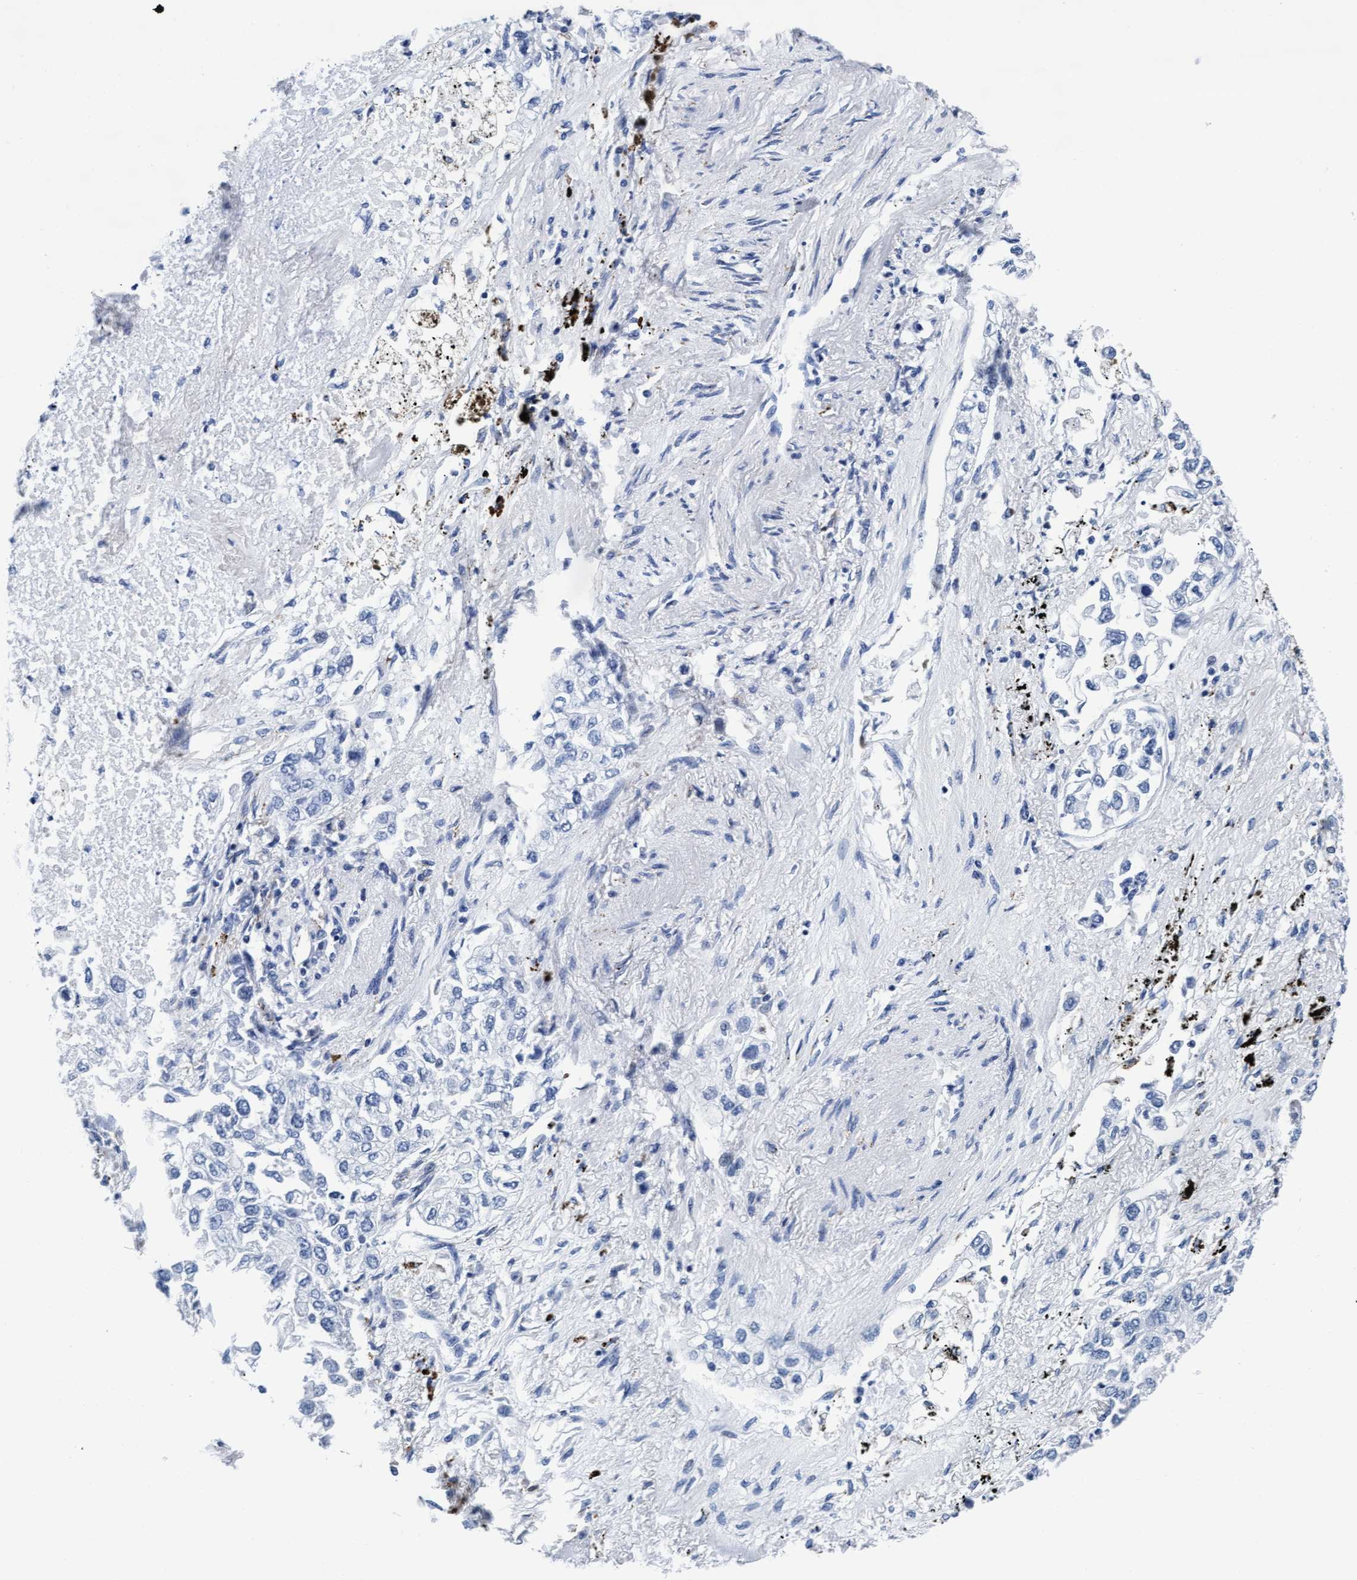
{"staining": {"intensity": "negative", "quantity": "none", "location": "none"}, "tissue": "lung cancer", "cell_type": "Tumor cells", "image_type": "cancer", "snomed": [{"axis": "morphology", "description": "Inflammation, NOS"}, {"axis": "morphology", "description": "Adenocarcinoma, NOS"}, {"axis": "topography", "description": "Lung"}], "caption": "This micrograph is of lung cancer stained with IHC to label a protein in brown with the nuclei are counter-stained blue. There is no staining in tumor cells. The staining is performed using DAB brown chromogen with nuclei counter-stained in using hematoxylin.", "gene": "ARSG", "patient": {"sex": "male", "age": 63}}